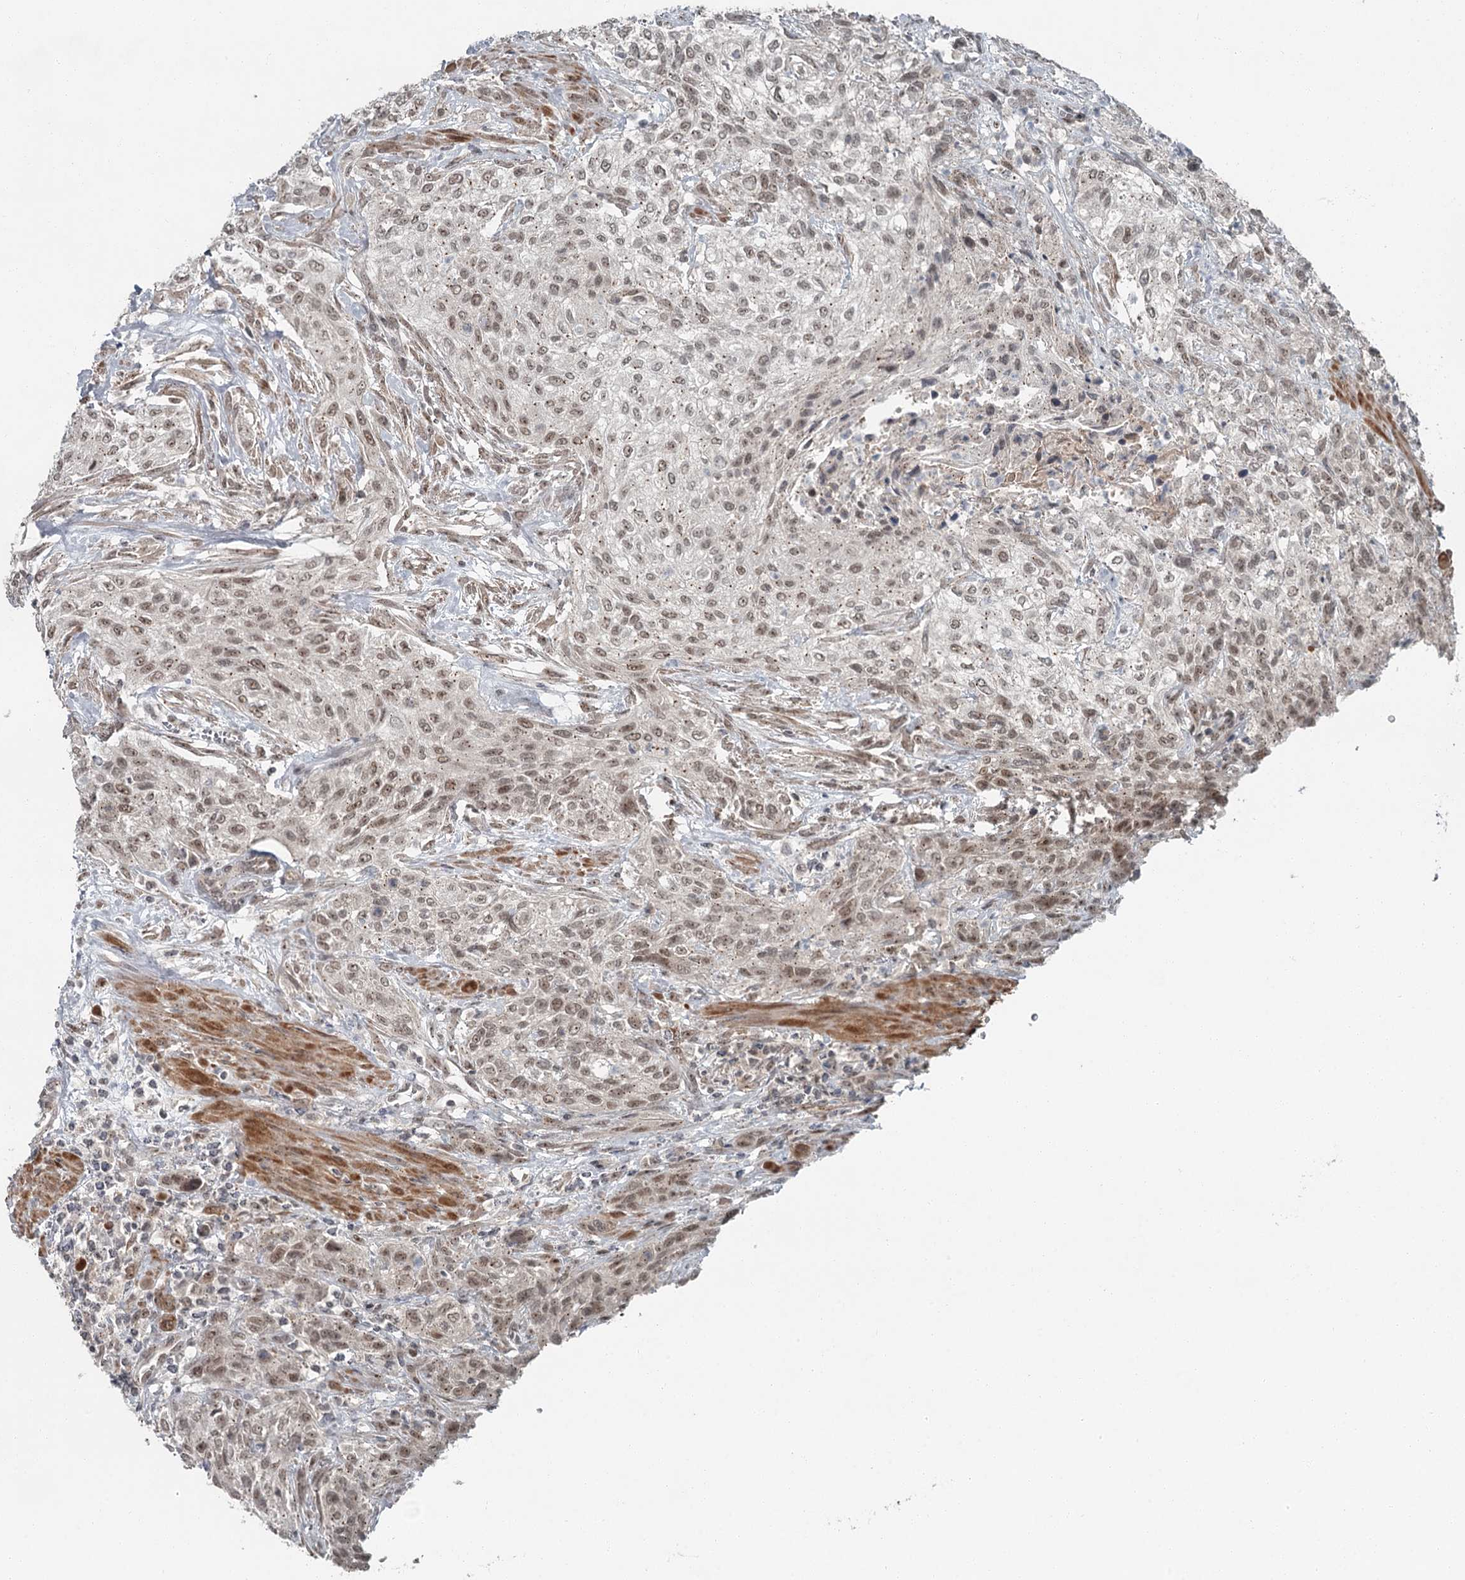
{"staining": {"intensity": "weak", "quantity": "25%-75%", "location": "nuclear"}, "tissue": "urothelial cancer", "cell_type": "Tumor cells", "image_type": "cancer", "snomed": [{"axis": "morphology", "description": "Normal tissue, NOS"}, {"axis": "morphology", "description": "Urothelial carcinoma, NOS"}, {"axis": "topography", "description": "Urinary bladder"}, {"axis": "topography", "description": "Peripheral nerve tissue"}], "caption": "IHC of urothelial cancer exhibits low levels of weak nuclear expression in about 25%-75% of tumor cells.", "gene": "EXOSC1", "patient": {"sex": "male", "age": 35}}